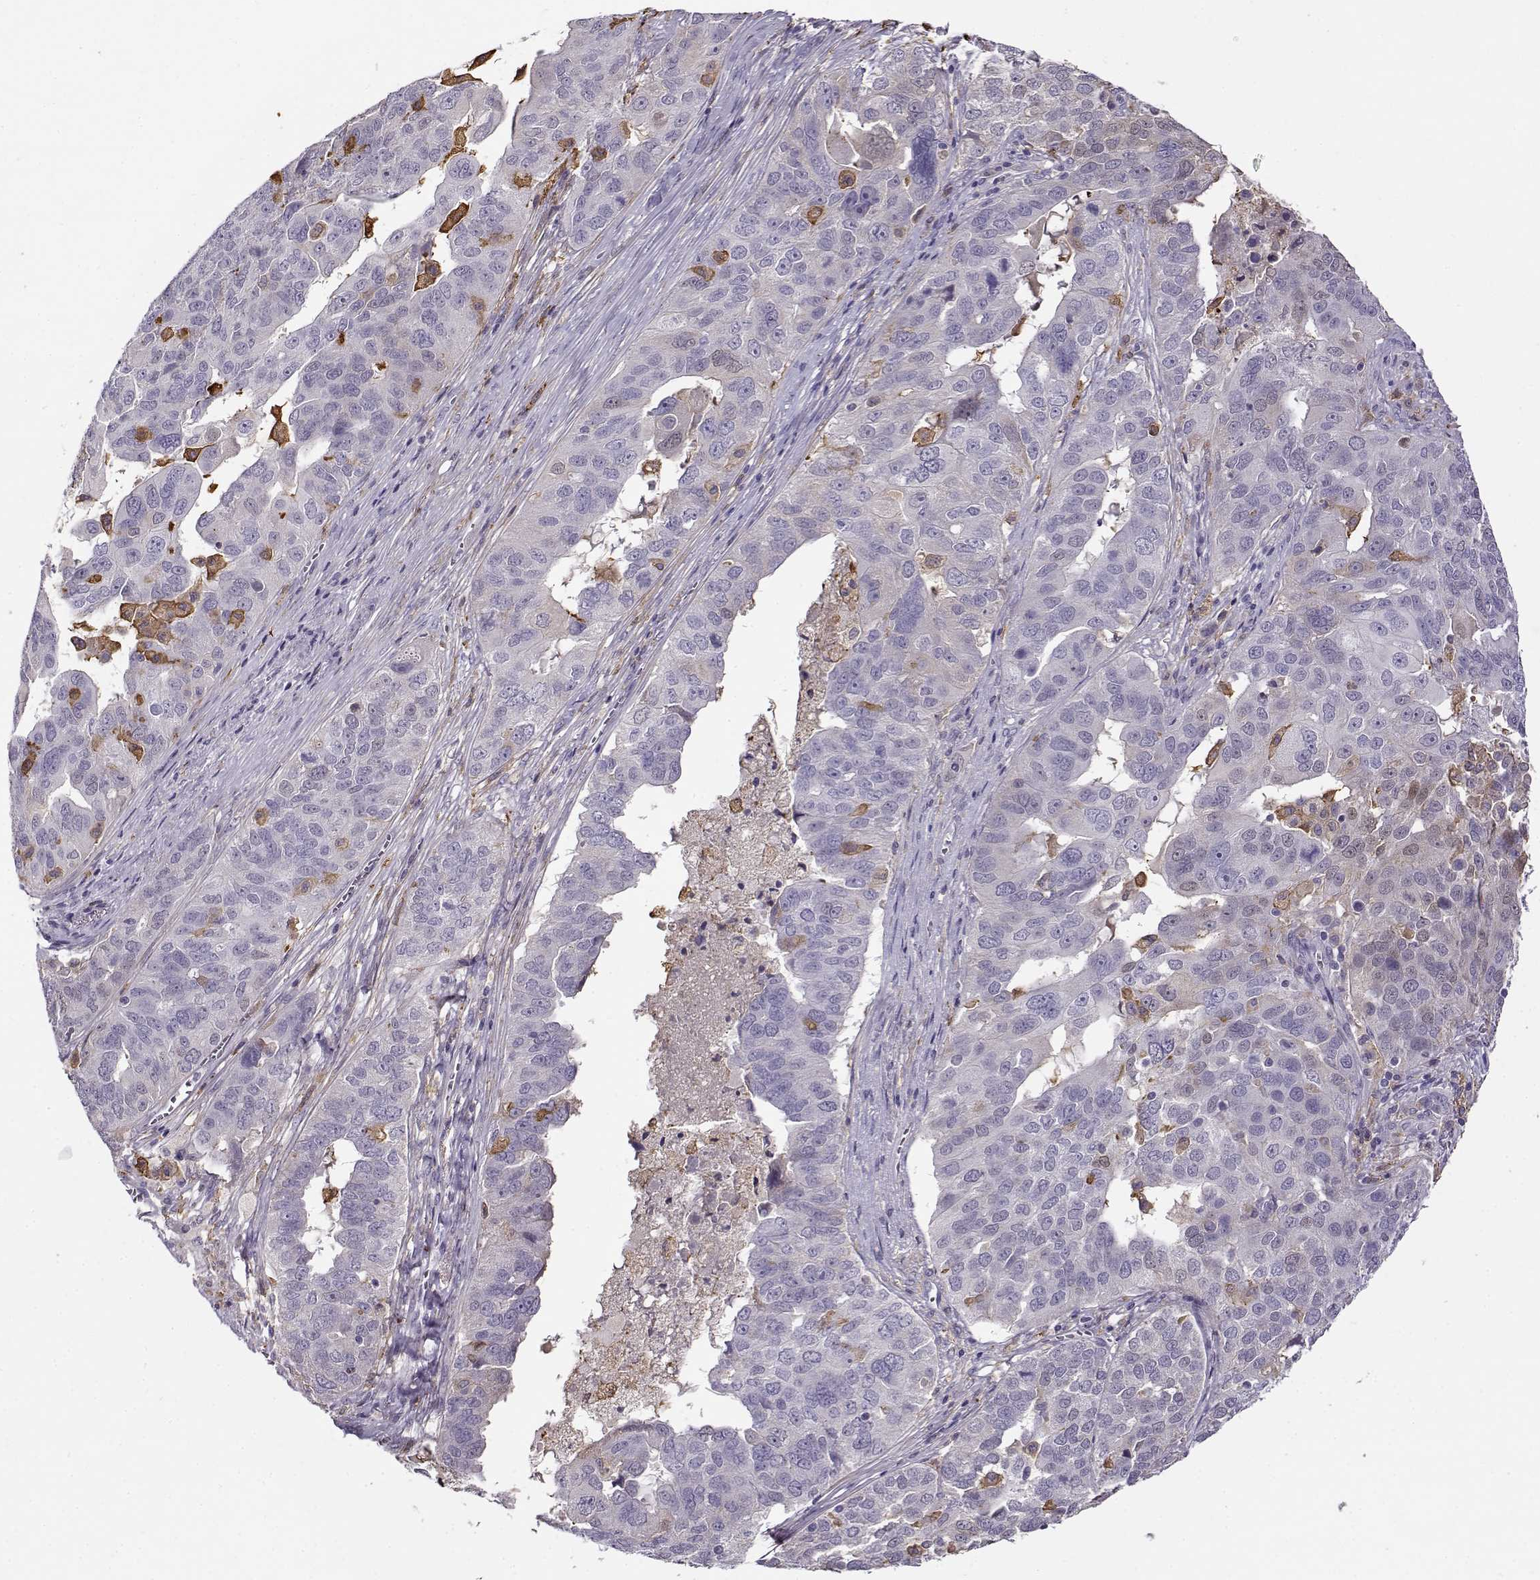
{"staining": {"intensity": "negative", "quantity": "none", "location": "none"}, "tissue": "ovarian cancer", "cell_type": "Tumor cells", "image_type": "cancer", "snomed": [{"axis": "morphology", "description": "Carcinoma, endometroid"}, {"axis": "topography", "description": "Soft tissue"}, {"axis": "topography", "description": "Ovary"}], "caption": "Protein analysis of ovarian endometroid carcinoma exhibits no significant positivity in tumor cells. The staining was performed using DAB (3,3'-diaminobenzidine) to visualize the protein expression in brown, while the nuclei were stained in blue with hematoxylin (Magnification: 20x).", "gene": "UCP3", "patient": {"sex": "female", "age": 52}}